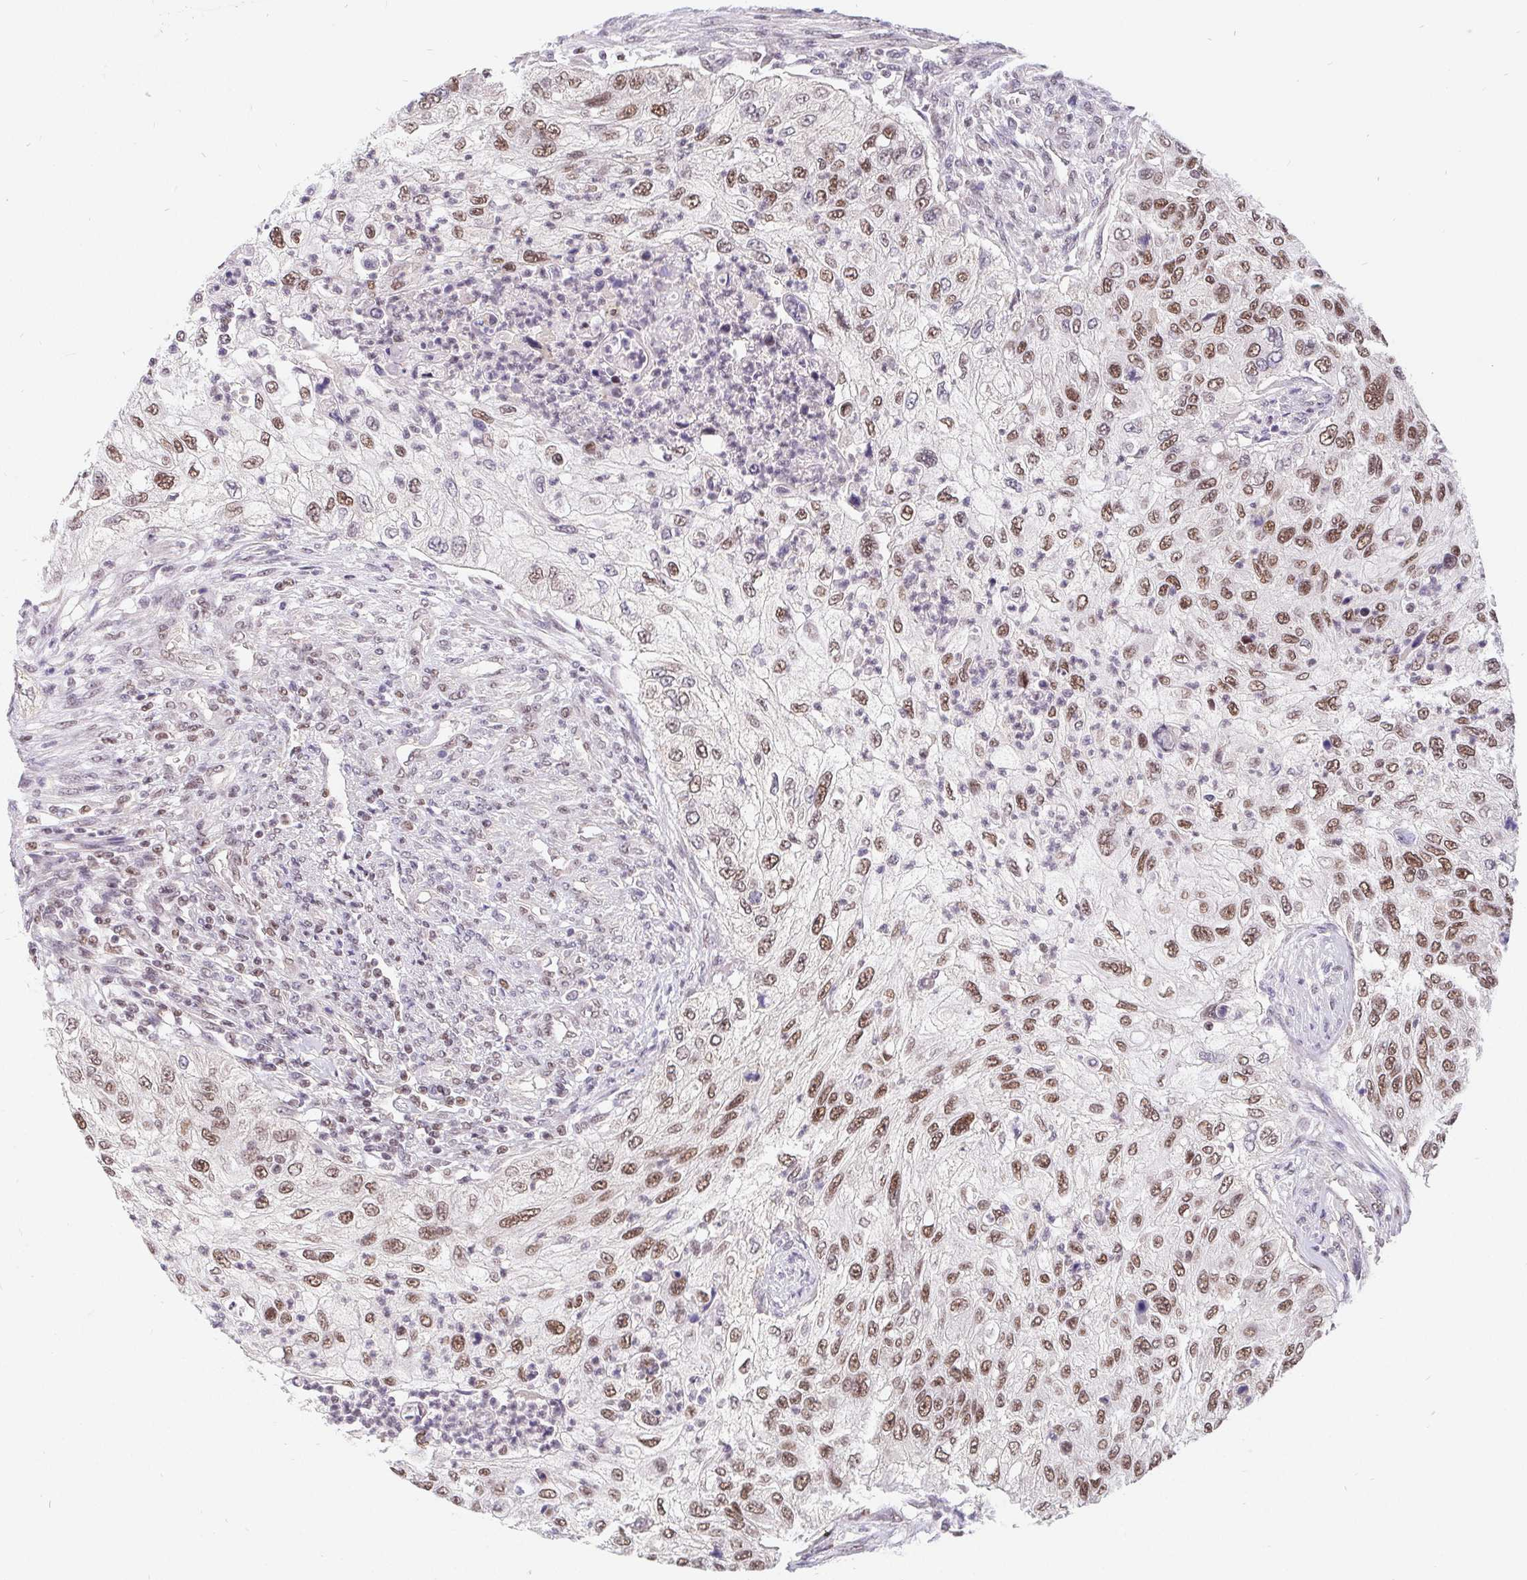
{"staining": {"intensity": "moderate", "quantity": ">75%", "location": "nuclear"}, "tissue": "urothelial cancer", "cell_type": "Tumor cells", "image_type": "cancer", "snomed": [{"axis": "morphology", "description": "Urothelial carcinoma, High grade"}, {"axis": "topography", "description": "Urinary bladder"}], "caption": "This micrograph exhibits immunohistochemistry staining of human high-grade urothelial carcinoma, with medium moderate nuclear positivity in approximately >75% of tumor cells.", "gene": "POU2F1", "patient": {"sex": "female", "age": 60}}